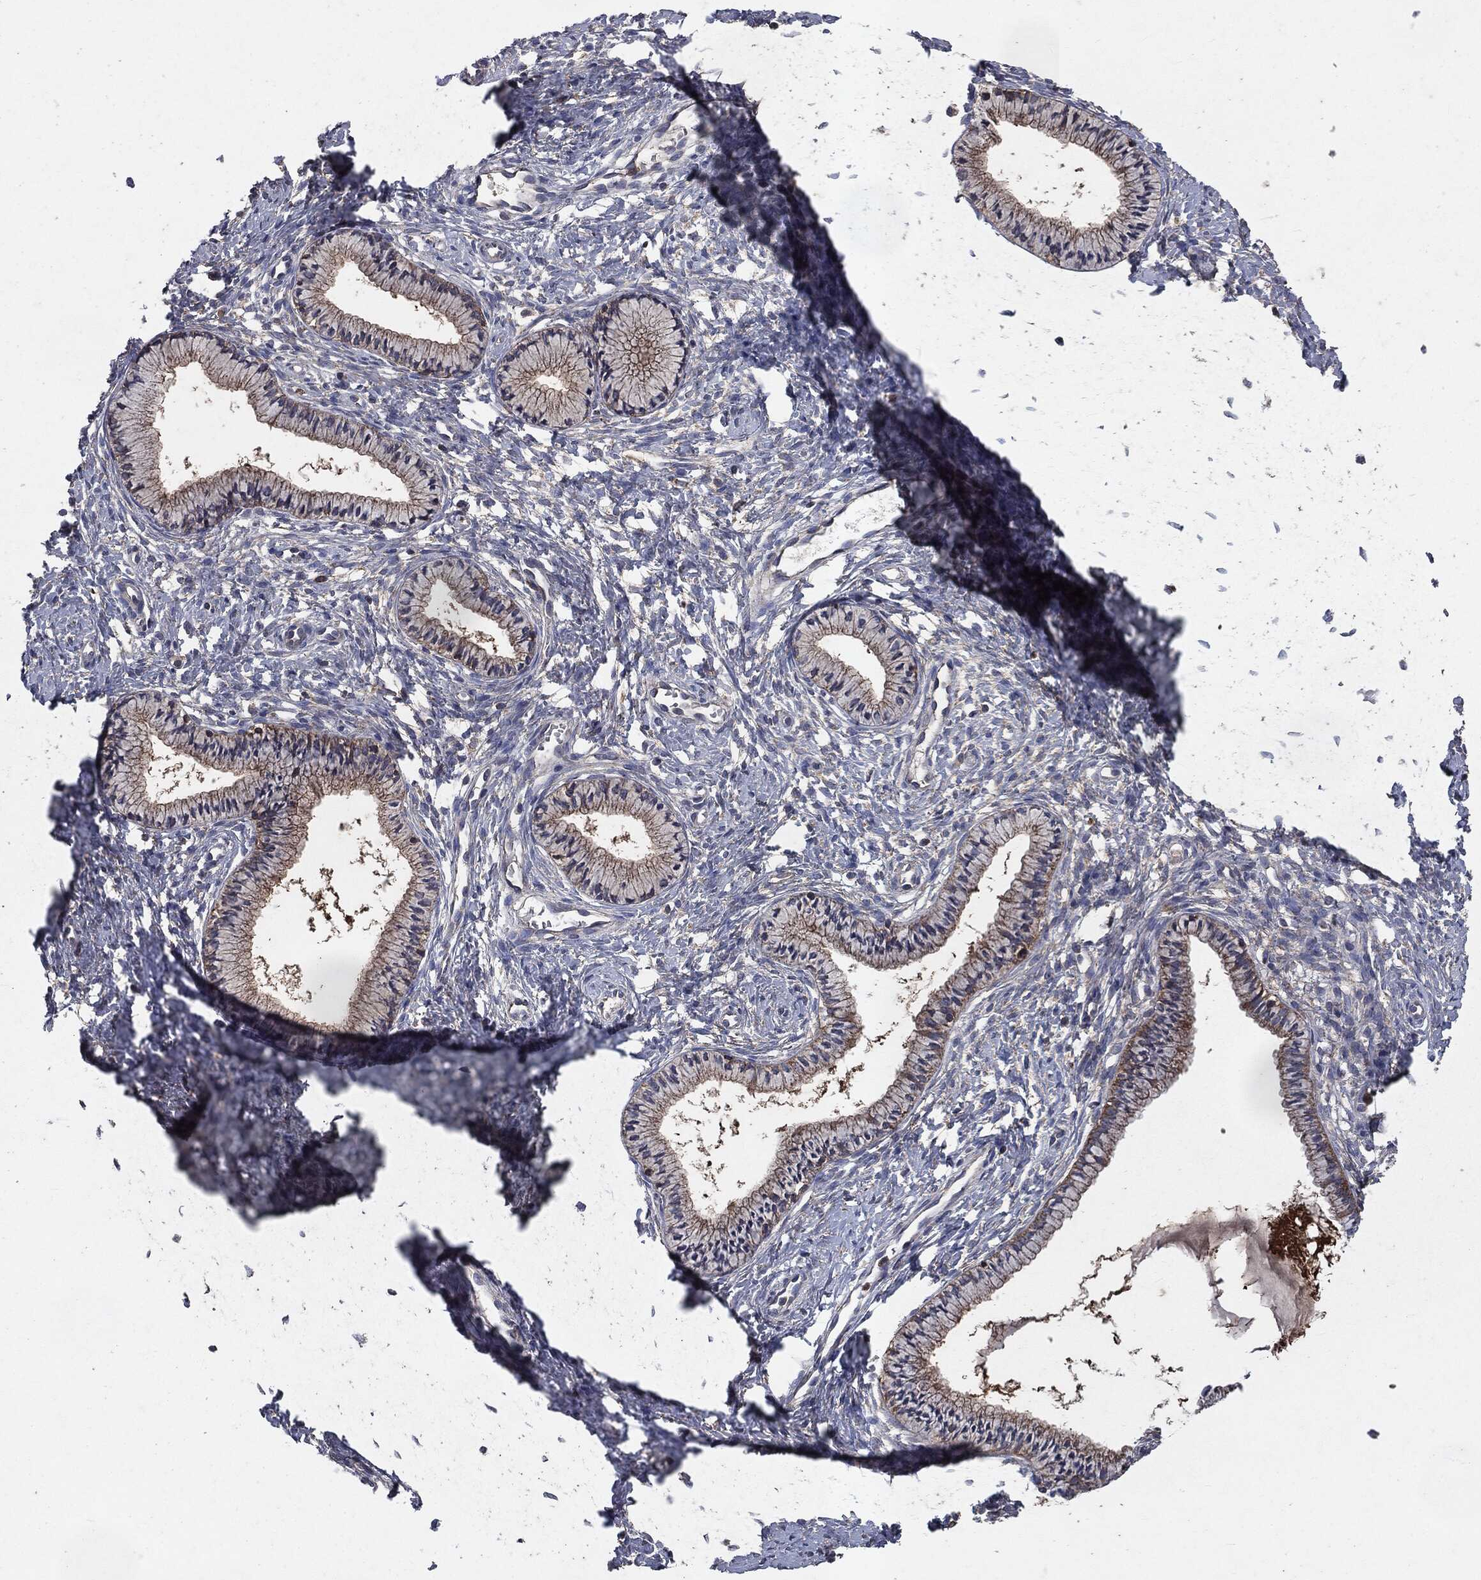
{"staining": {"intensity": "moderate", "quantity": ">75%", "location": "cytoplasmic/membranous"}, "tissue": "cervix", "cell_type": "Glandular cells", "image_type": "normal", "snomed": [{"axis": "morphology", "description": "Normal tissue, NOS"}, {"axis": "topography", "description": "Cervix"}], "caption": "This is an image of IHC staining of benign cervix, which shows moderate positivity in the cytoplasmic/membranous of glandular cells.", "gene": "MAPK6", "patient": {"sex": "female", "age": 39}}